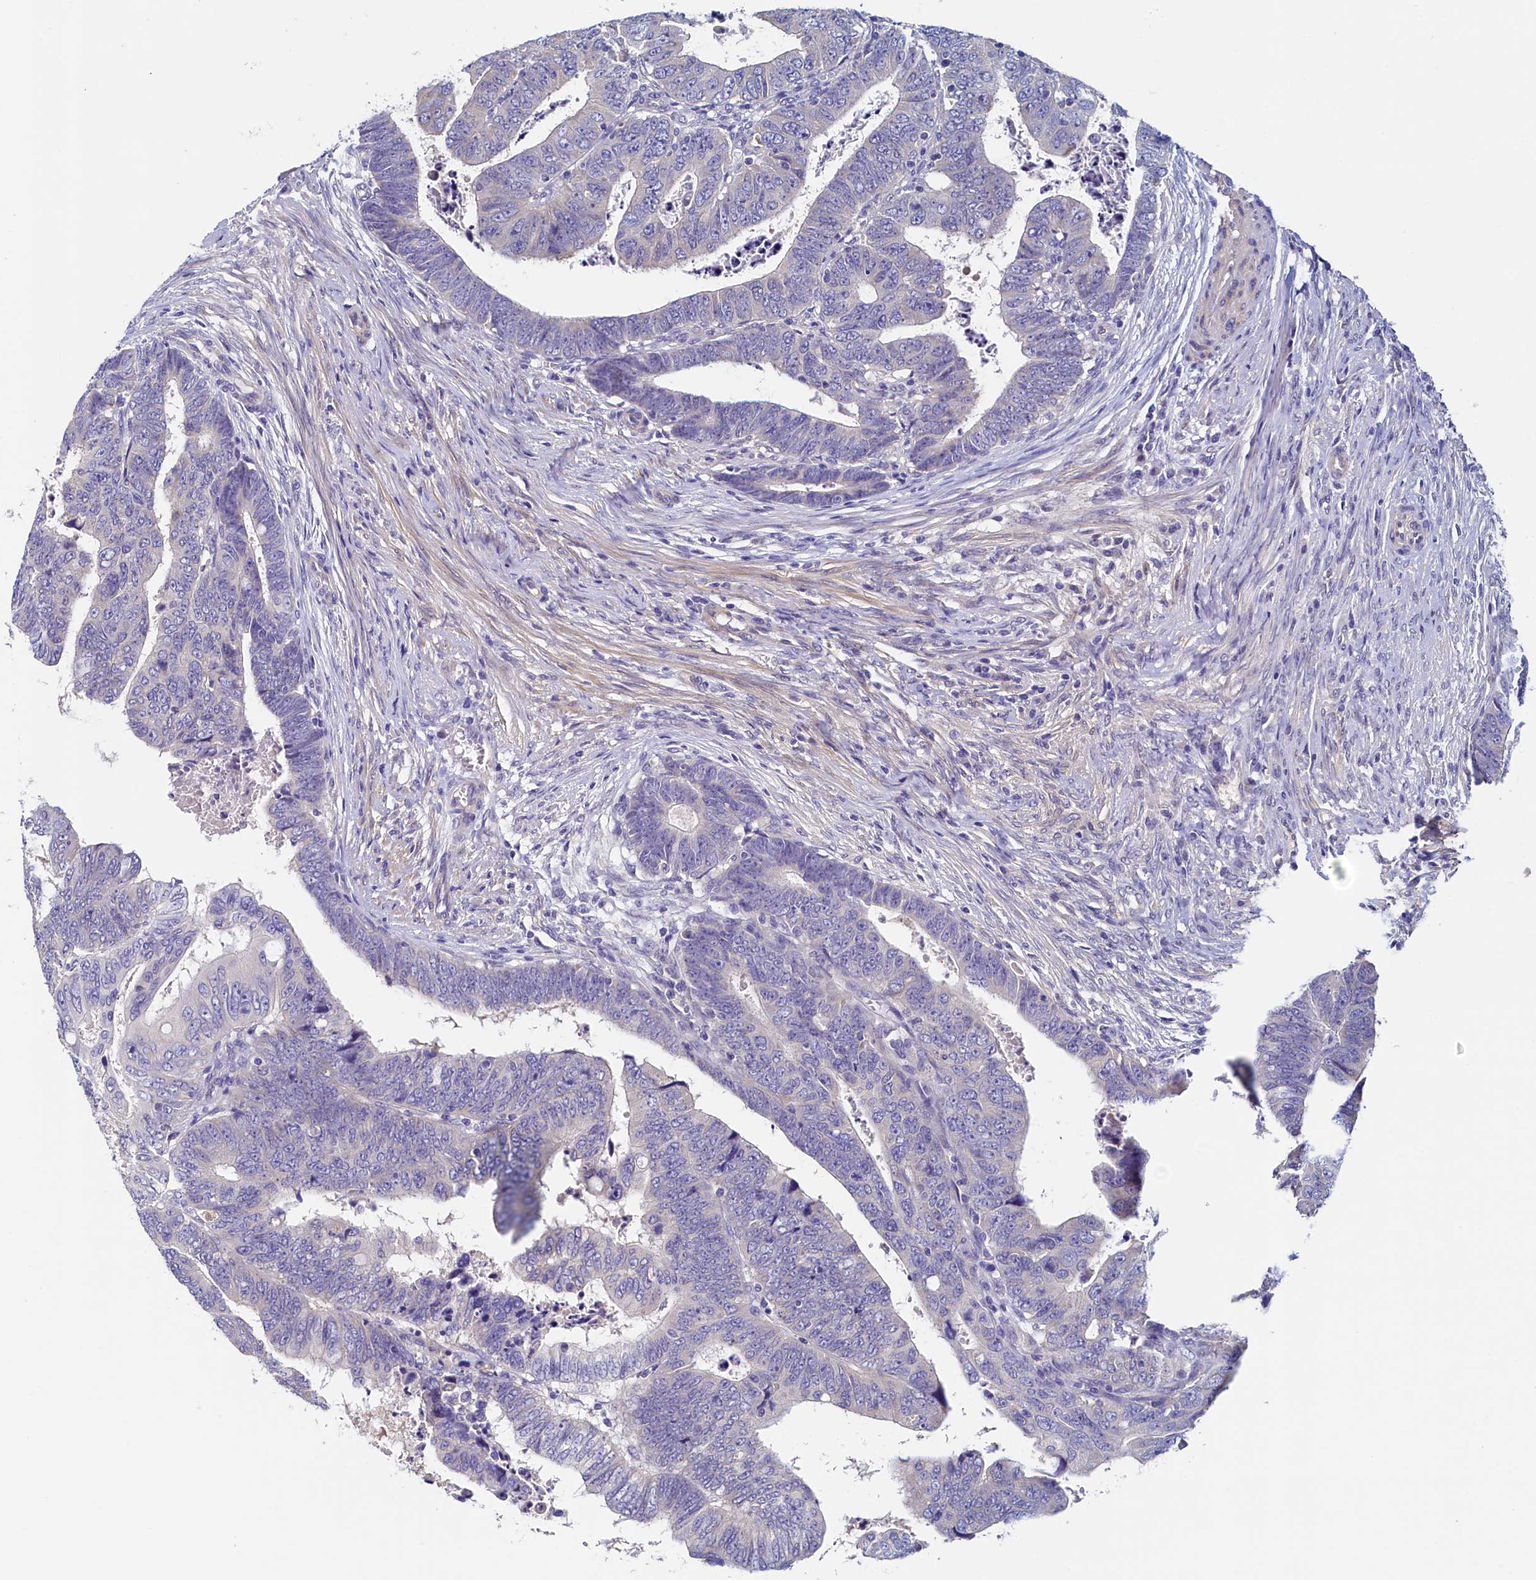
{"staining": {"intensity": "negative", "quantity": "none", "location": "none"}, "tissue": "colorectal cancer", "cell_type": "Tumor cells", "image_type": "cancer", "snomed": [{"axis": "morphology", "description": "Normal tissue, NOS"}, {"axis": "morphology", "description": "Adenocarcinoma, NOS"}, {"axis": "topography", "description": "Rectum"}], "caption": "Immunohistochemical staining of colorectal adenocarcinoma reveals no significant expression in tumor cells.", "gene": "DTD1", "patient": {"sex": "female", "age": 65}}